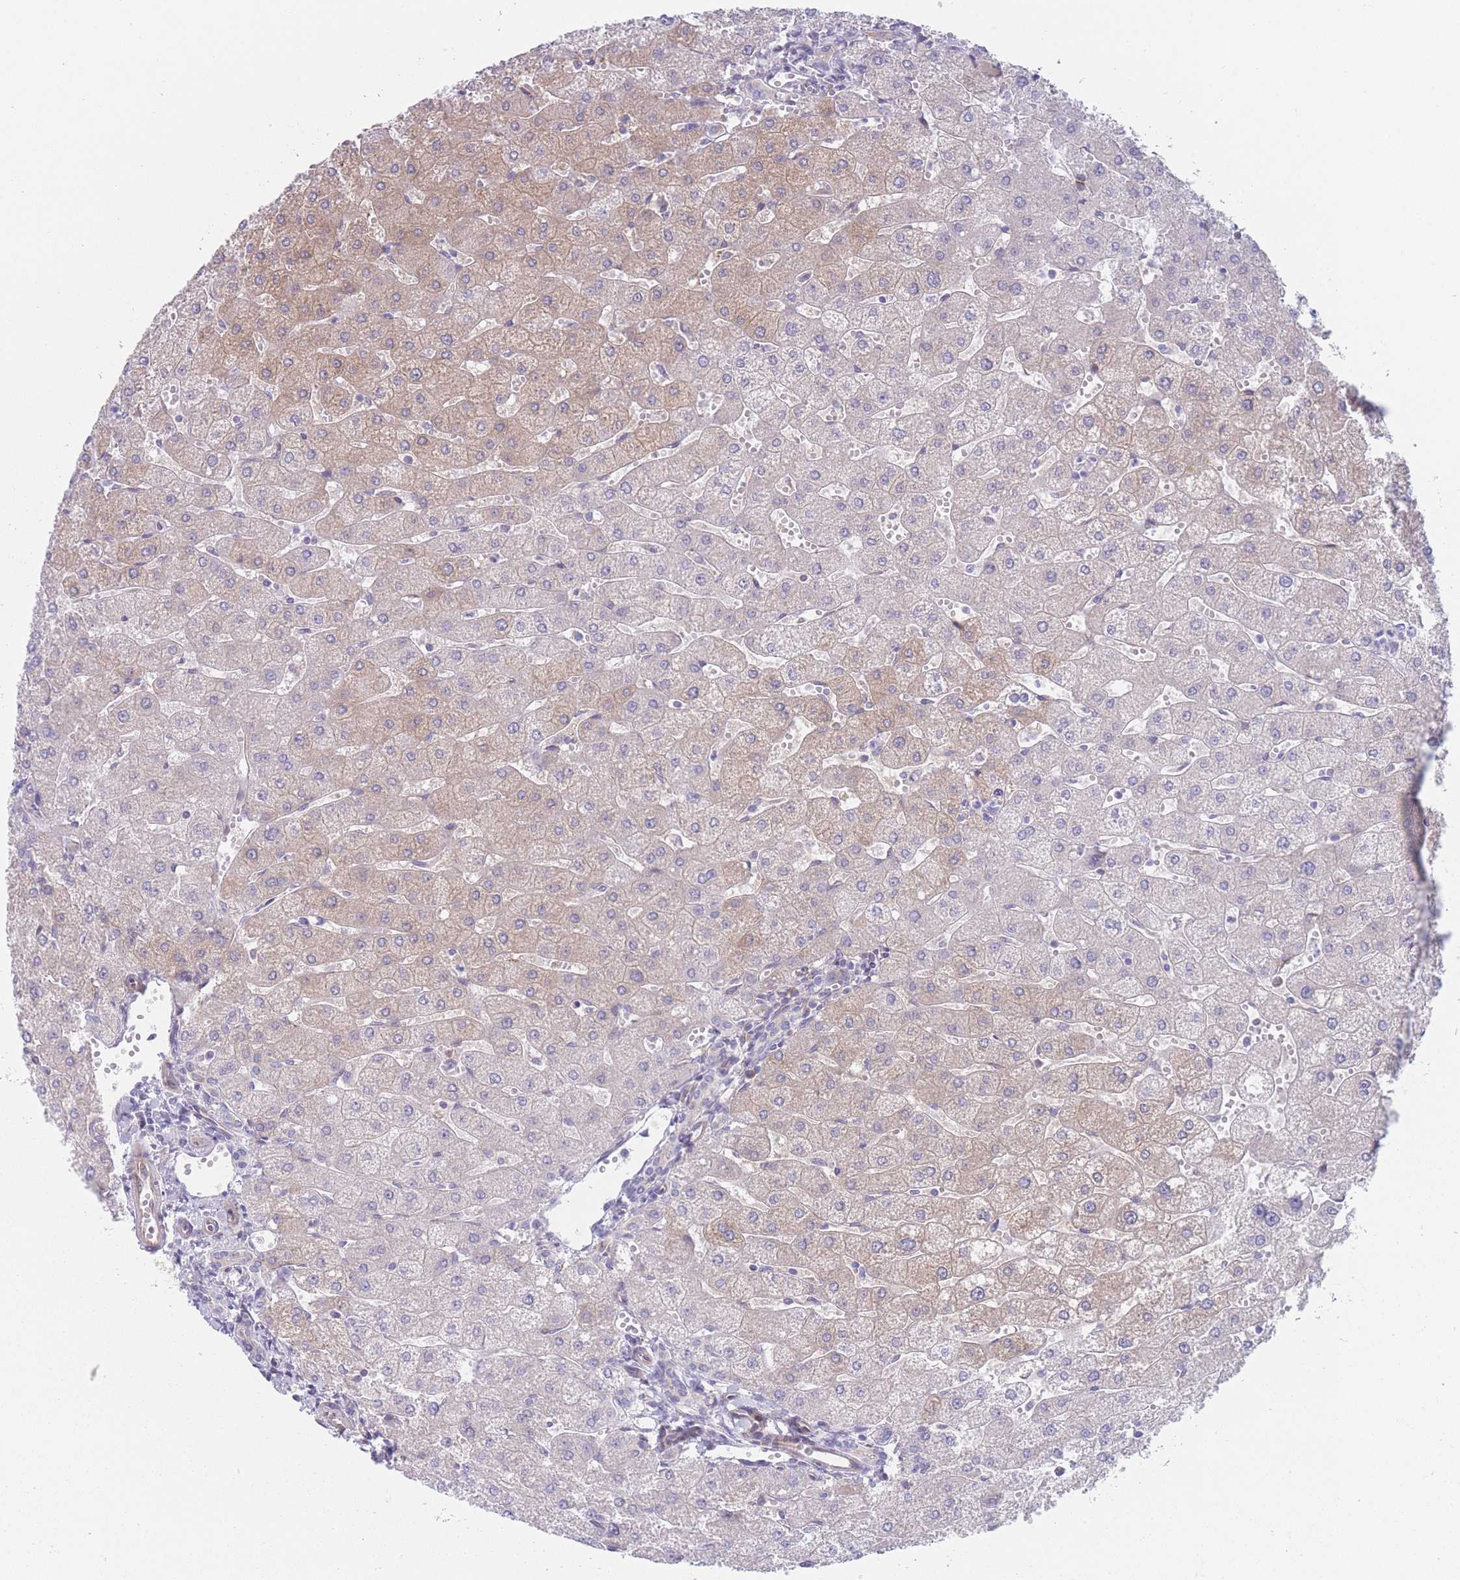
{"staining": {"intensity": "negative", "quantity": "none", "location": "none"}, "tissue": "liver", "cell_type": "Cholangiocytes", "image_type": "normal", "snomed": [{"axis": "morphology", "description": "Normal tissue, NOS"}, {"axis": "topography", "description": "Liver"}], "caption": "Immunohistochemical staining of unremarkable human liver exhibits no significant staining in cholangiocytes.", "gene": "AK9", "patient": {"sex": "male", "age": 67}}